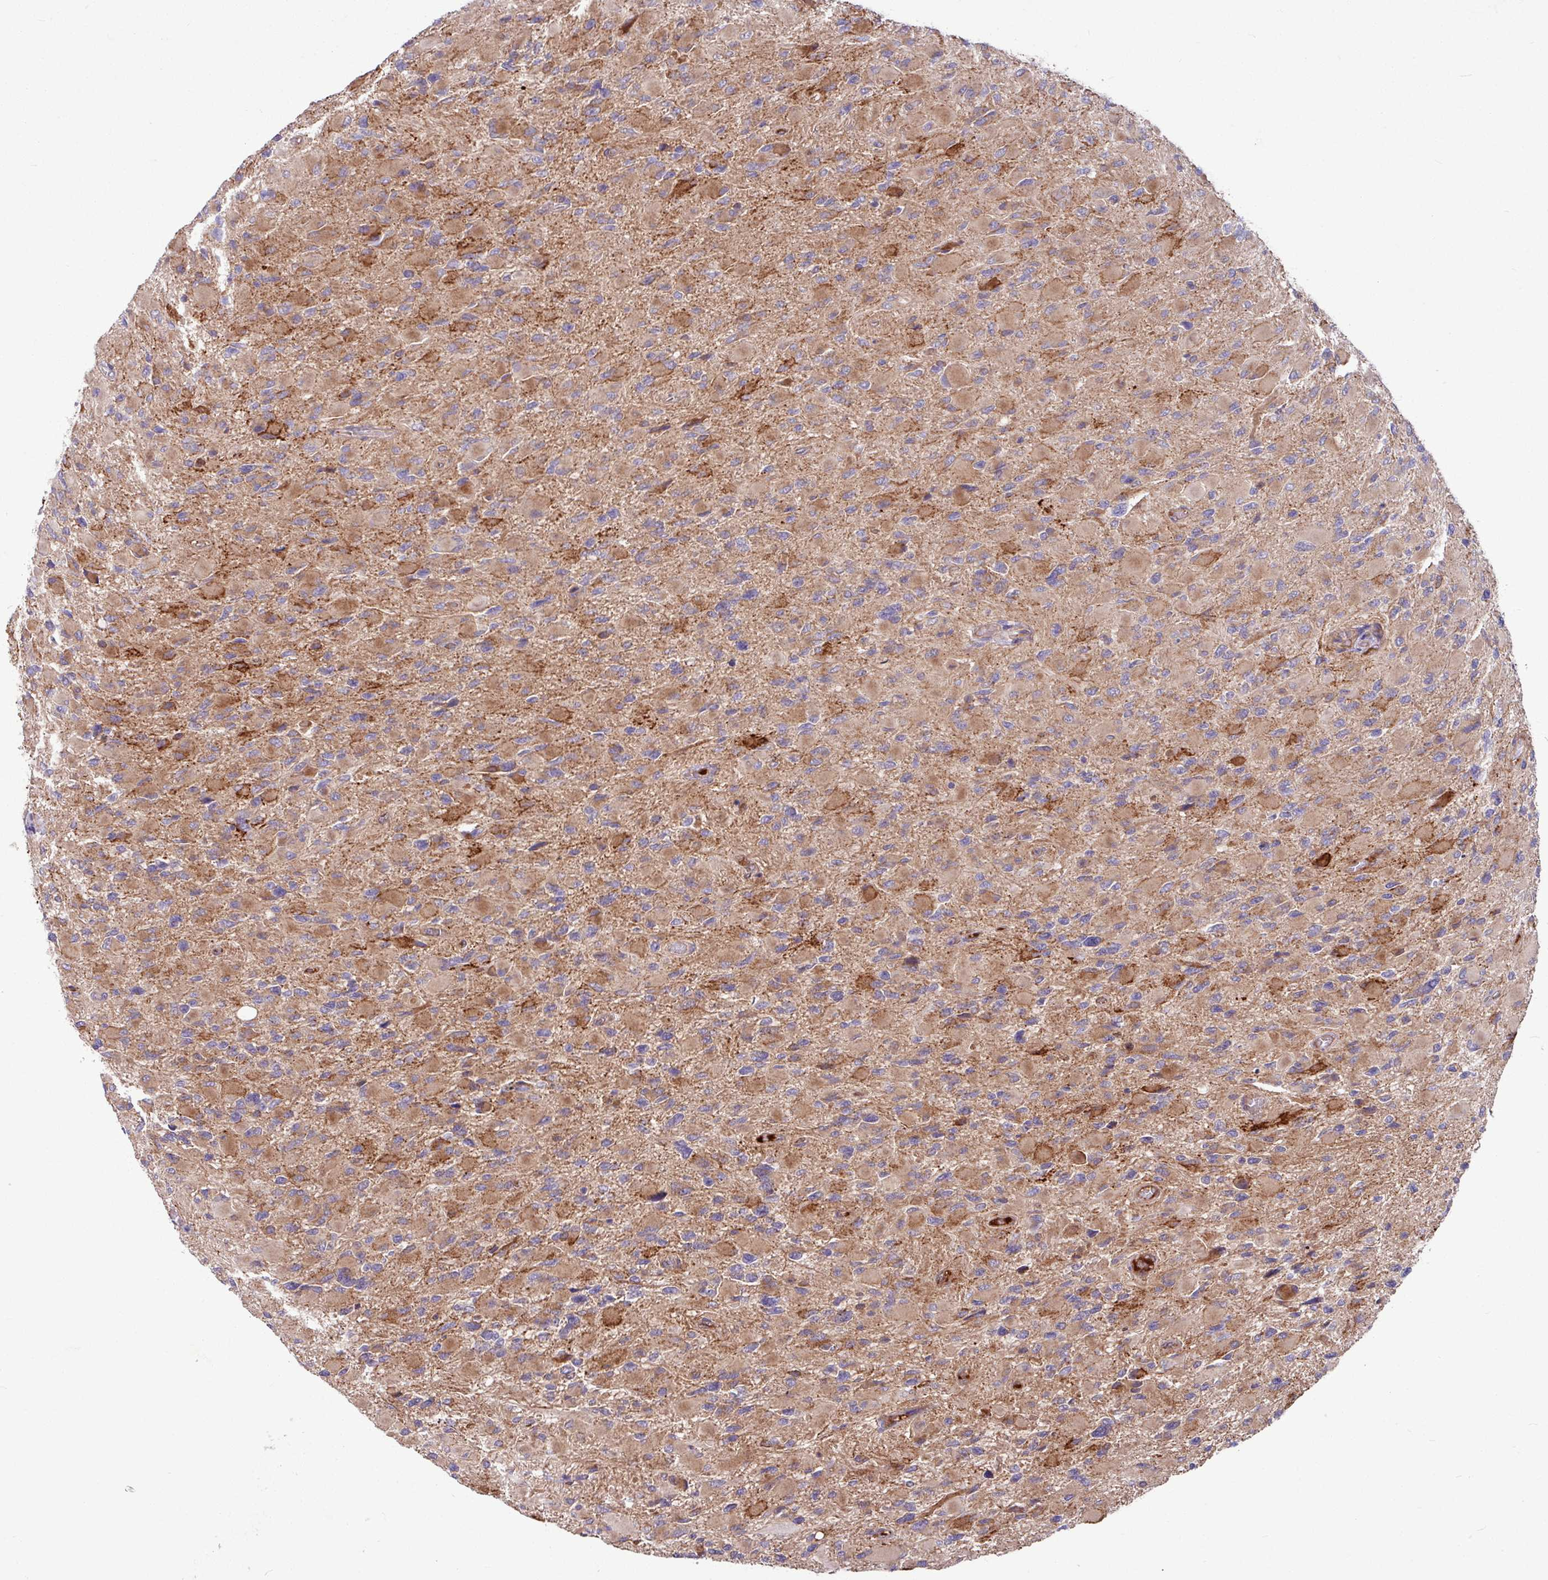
{"staining": {"intensity": "moderate", "quantity": ">75%", "location": "cytoplasmic/membranous"}, "tissue": "glioma", "cell_type": "Tumor cells", "image_type": "cancer", "snomed": [{"axis": "morphology", "description": "Glioma, malignant, High grade"}, {"axis": "topography", "description": "Cerebral cortex"}], "caption": "A photomicrograph of glioma stained for a protein demonstrates moderate cytoplasmic/membranous brown staining in tumor cells.", "gene": "B4GALNT4", "patient": {"sex": "female", "age": 36}}